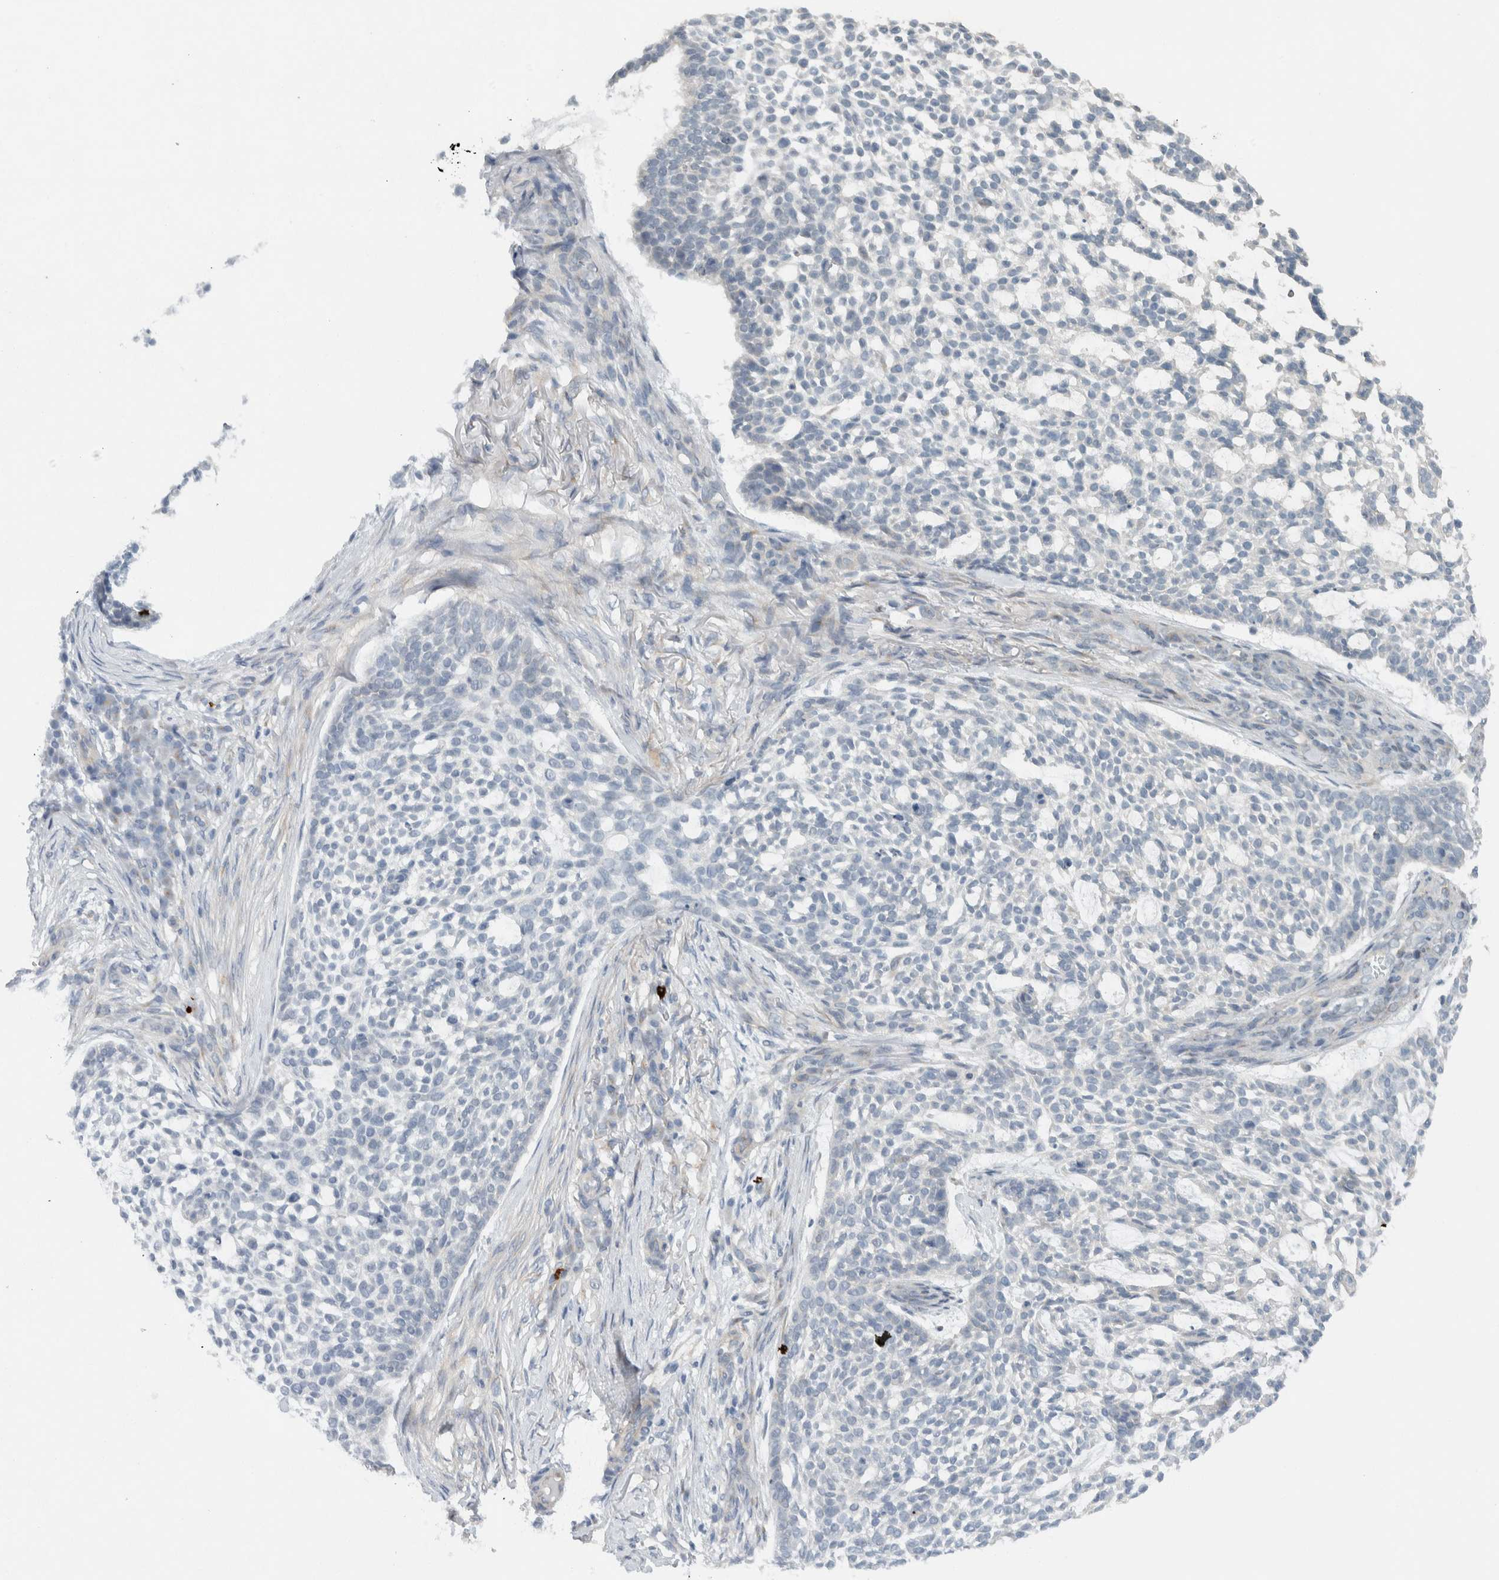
{"staining": {"intensity": "negative", "quantity": "none", "location": "none"}, "tissue": "skin cancer", "cell_type": "Tumor cells", "image_type": "cancer", "snomed": [{"axis": "morphology", "description": "Basal cell carcinoma"}, {"axis": "topography", "description": "Skin"}], "caption": "Immunohistochemistry (IHC) histopathology image of basal cell carcinoma (skin) stained for a protein (brown), which shows no positivity in tumor cells.", "gene": "RERE", "patient": {"sex": "female", "age": 64}}